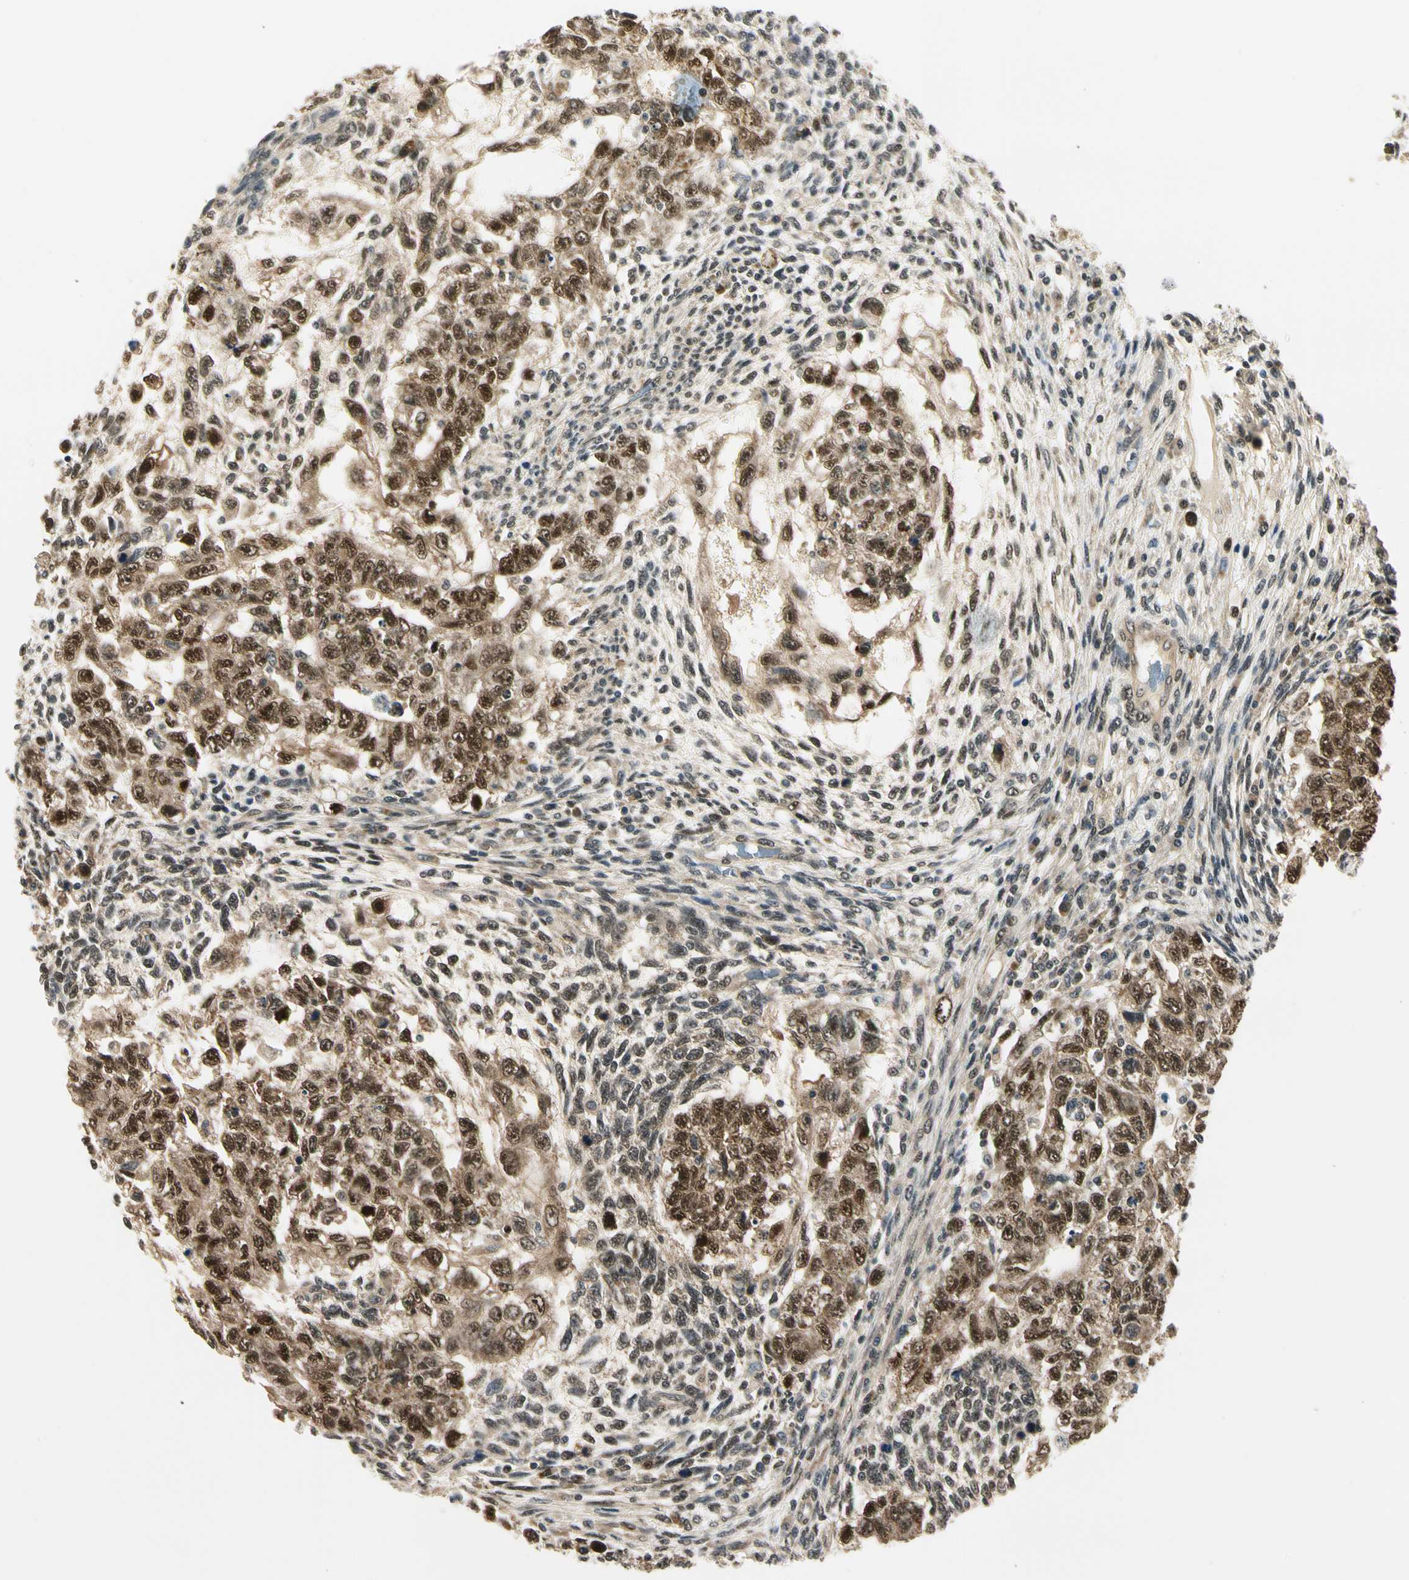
{"staining": {"intensity": "strong", "quantity": ">75%", "location": "cytoplasmic/membranous,nuclear"}, "tissue": "testis cancer", "cell_type": "Tumor cells", "image_type": "cancer", "snomed": [{"axis": "morphology", "description": "Normal tissue, NOS"}, {"axis": "morphology", "description": "Carcinoma, Embryonal, NOS"}, {"axis": "topography", "description": "Testis"}], "caption": "Tumor cells show strong cytoplasmic/membranous and nuclear expression in about >75% of cells in testis cancer.", "gene": "PDK2", "patient": {"sex": "male", "age": 36}}